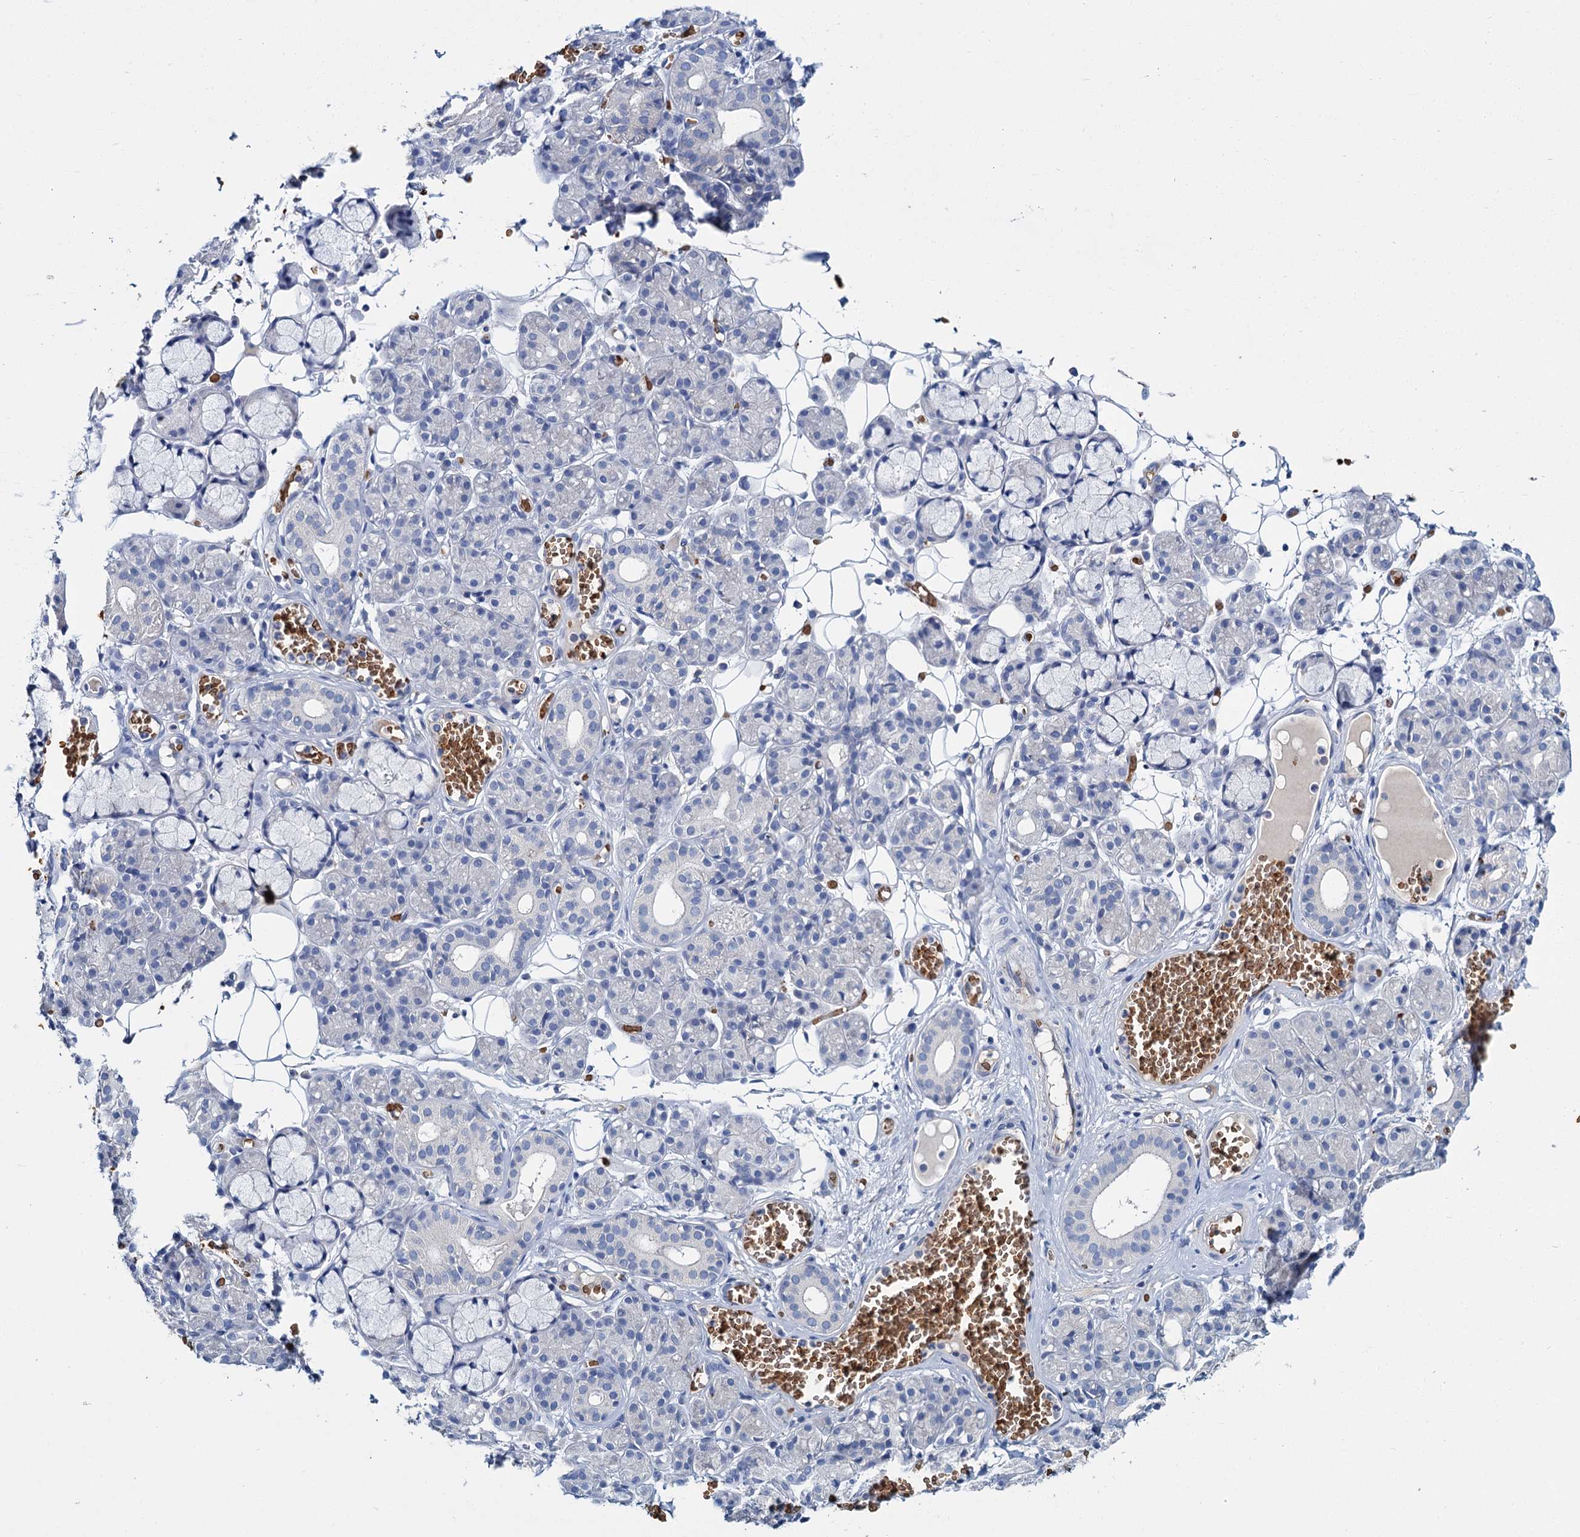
{"staining": {"intensity": "negative", "quantity": "none", "location": "none"}, "tissue": "salivary gland", "cell_type": "Glandular cells", "image_type": "normal", "snomed": [{"axis": "morphology", "description": "Normal tissue, NOS"}, {"axis": "topography", "description": "Salivary gland"}], "caption": "Salivary gland stained for a protein using immunohistochemistry displays no expression glandular cells.", "gene": "ATG2A", "patient": {"sex": "male", "age": 63}}